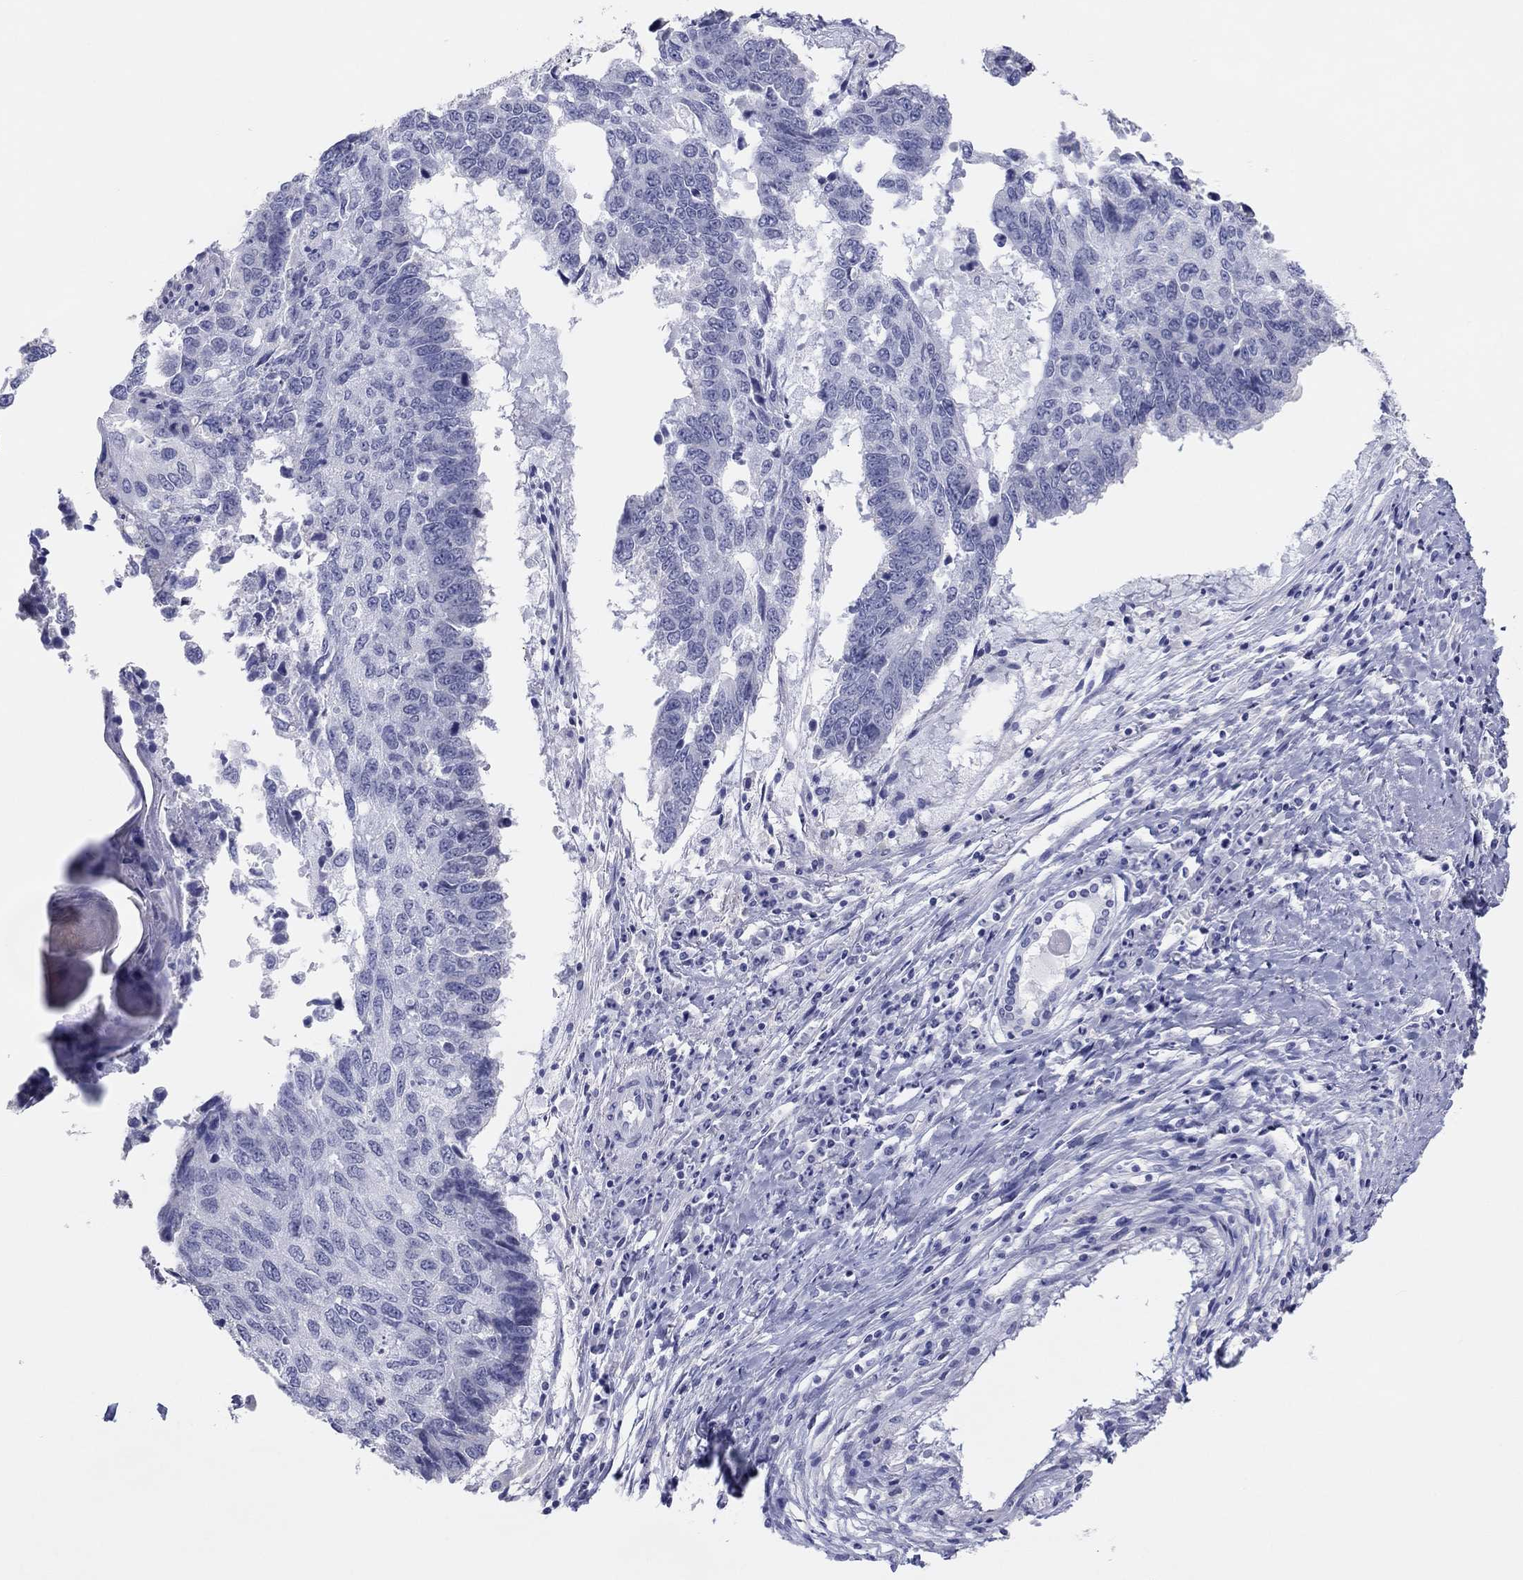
{"staining": {"intensity": "negative", "quantity": "none", "location": "none"}, "tissue": "lung cancer", "cell_type": "Tumor cells", "image_type": "cancer", "snomed": [{"axis": "morphology", "description": "Squamous cell carcinoma, NOS"}, {"axis": "topography", "description": "Lung"}], "caption": "Immunohistochemistry (IHC) image of neoplastic tissue: lung cancer (squamous cell carcinoma) stained with DAB (3,3'-diaminobenzidine) reveals no significant protein expression in tumor cells.", "gene": "ERICH3", "patient": {"sex": "male", "age": 73}}